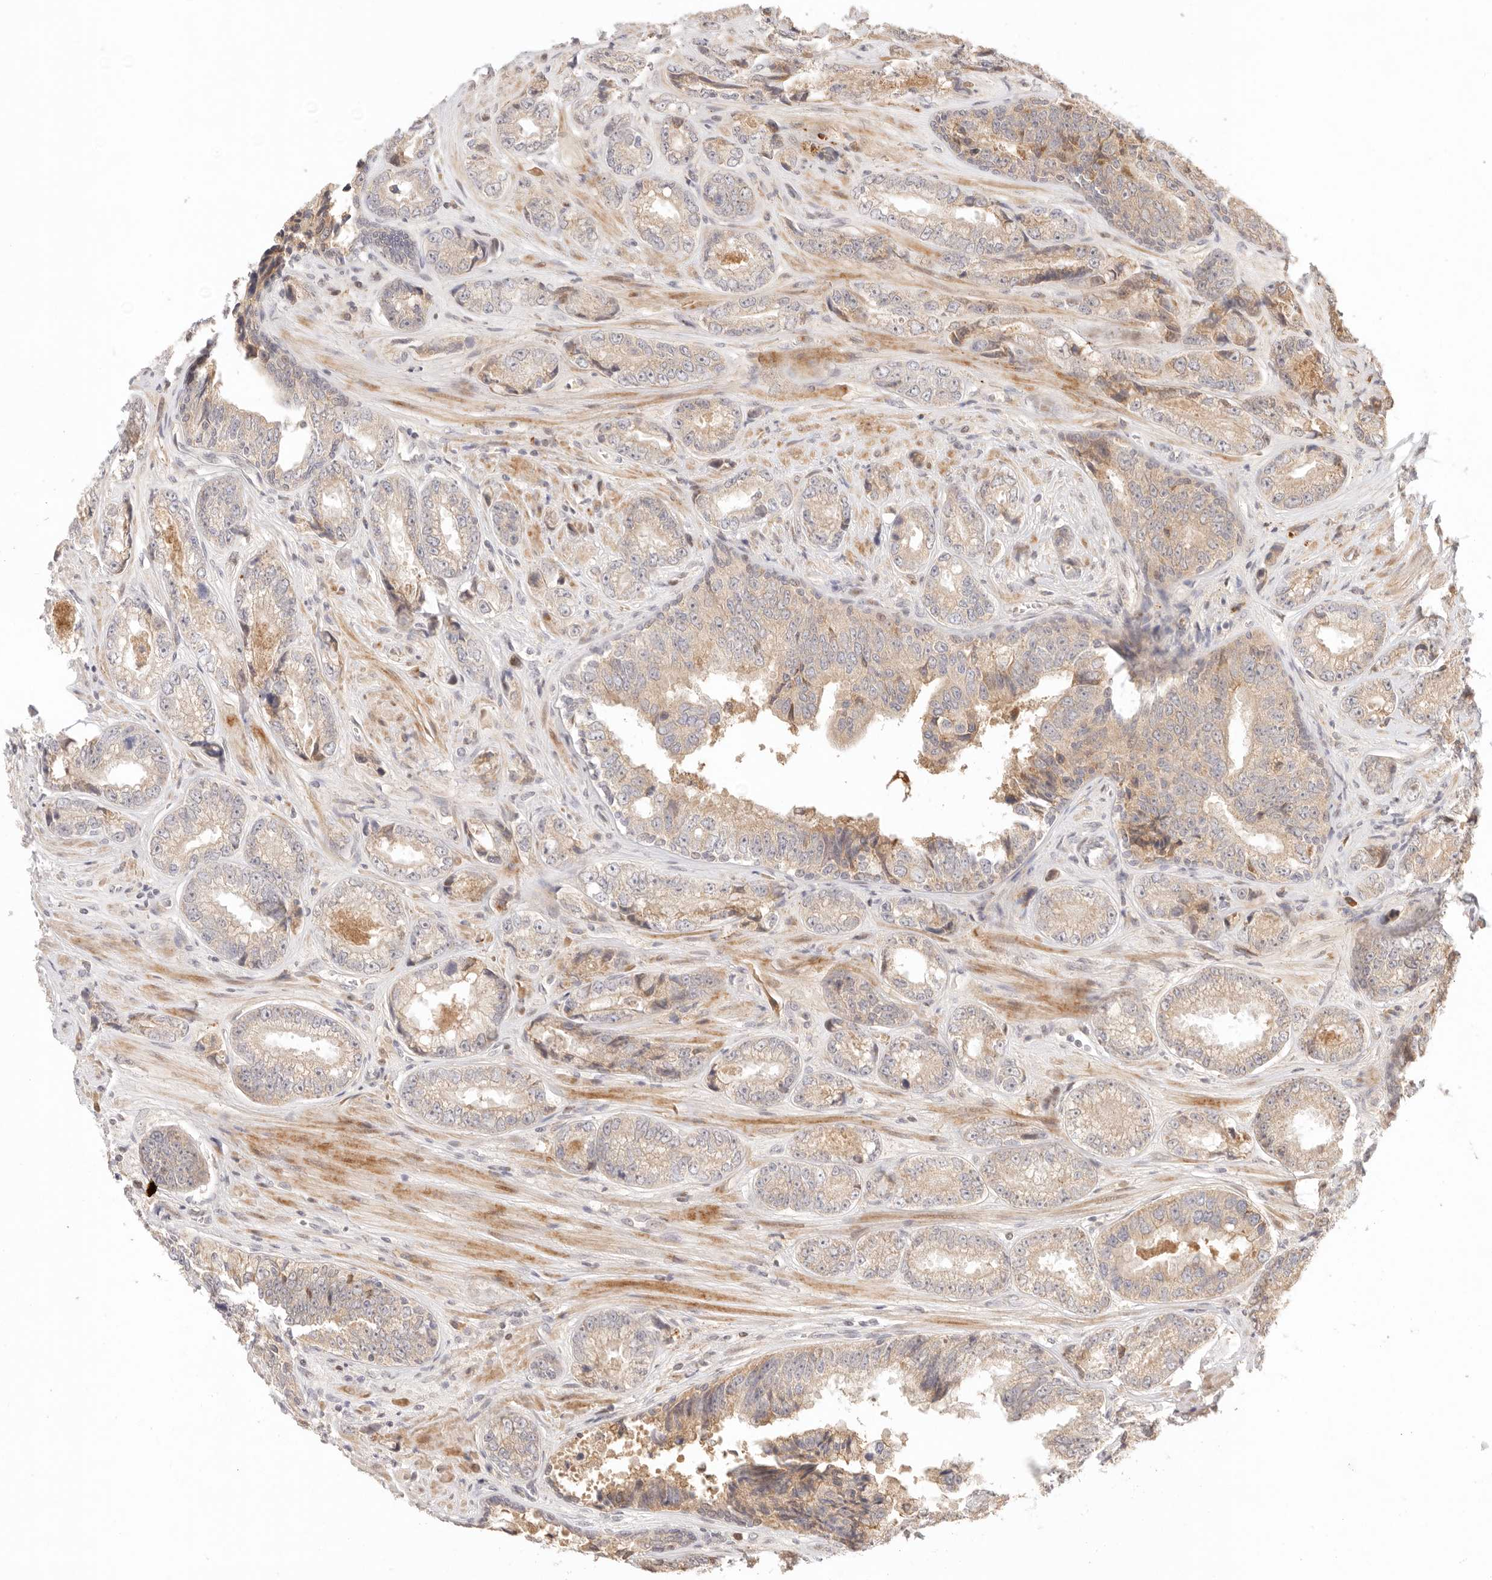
{"staining": {"intensity": "moderate", "quantity": "25%-75%", "location": "cytoplasmic/membranous"}, "tissue": "prostate cancer", "cell_type": "Tumor cells", "image_type": "cancer", "snomed": [{"axis": "morphology", "description": "Adenocarcinoma, High grade"}, {"axis": "topography", "description": "Prostate"}], "caption": "High-grade adenocarcinoma (prostate) stained for a protein (brown) demonstrates moderate cytoplasmic/membranous positive staining in about 25%-75% of tumor cells.", "gene": "PHLDA3", "patient": {"sex": "male", "age": 61}}